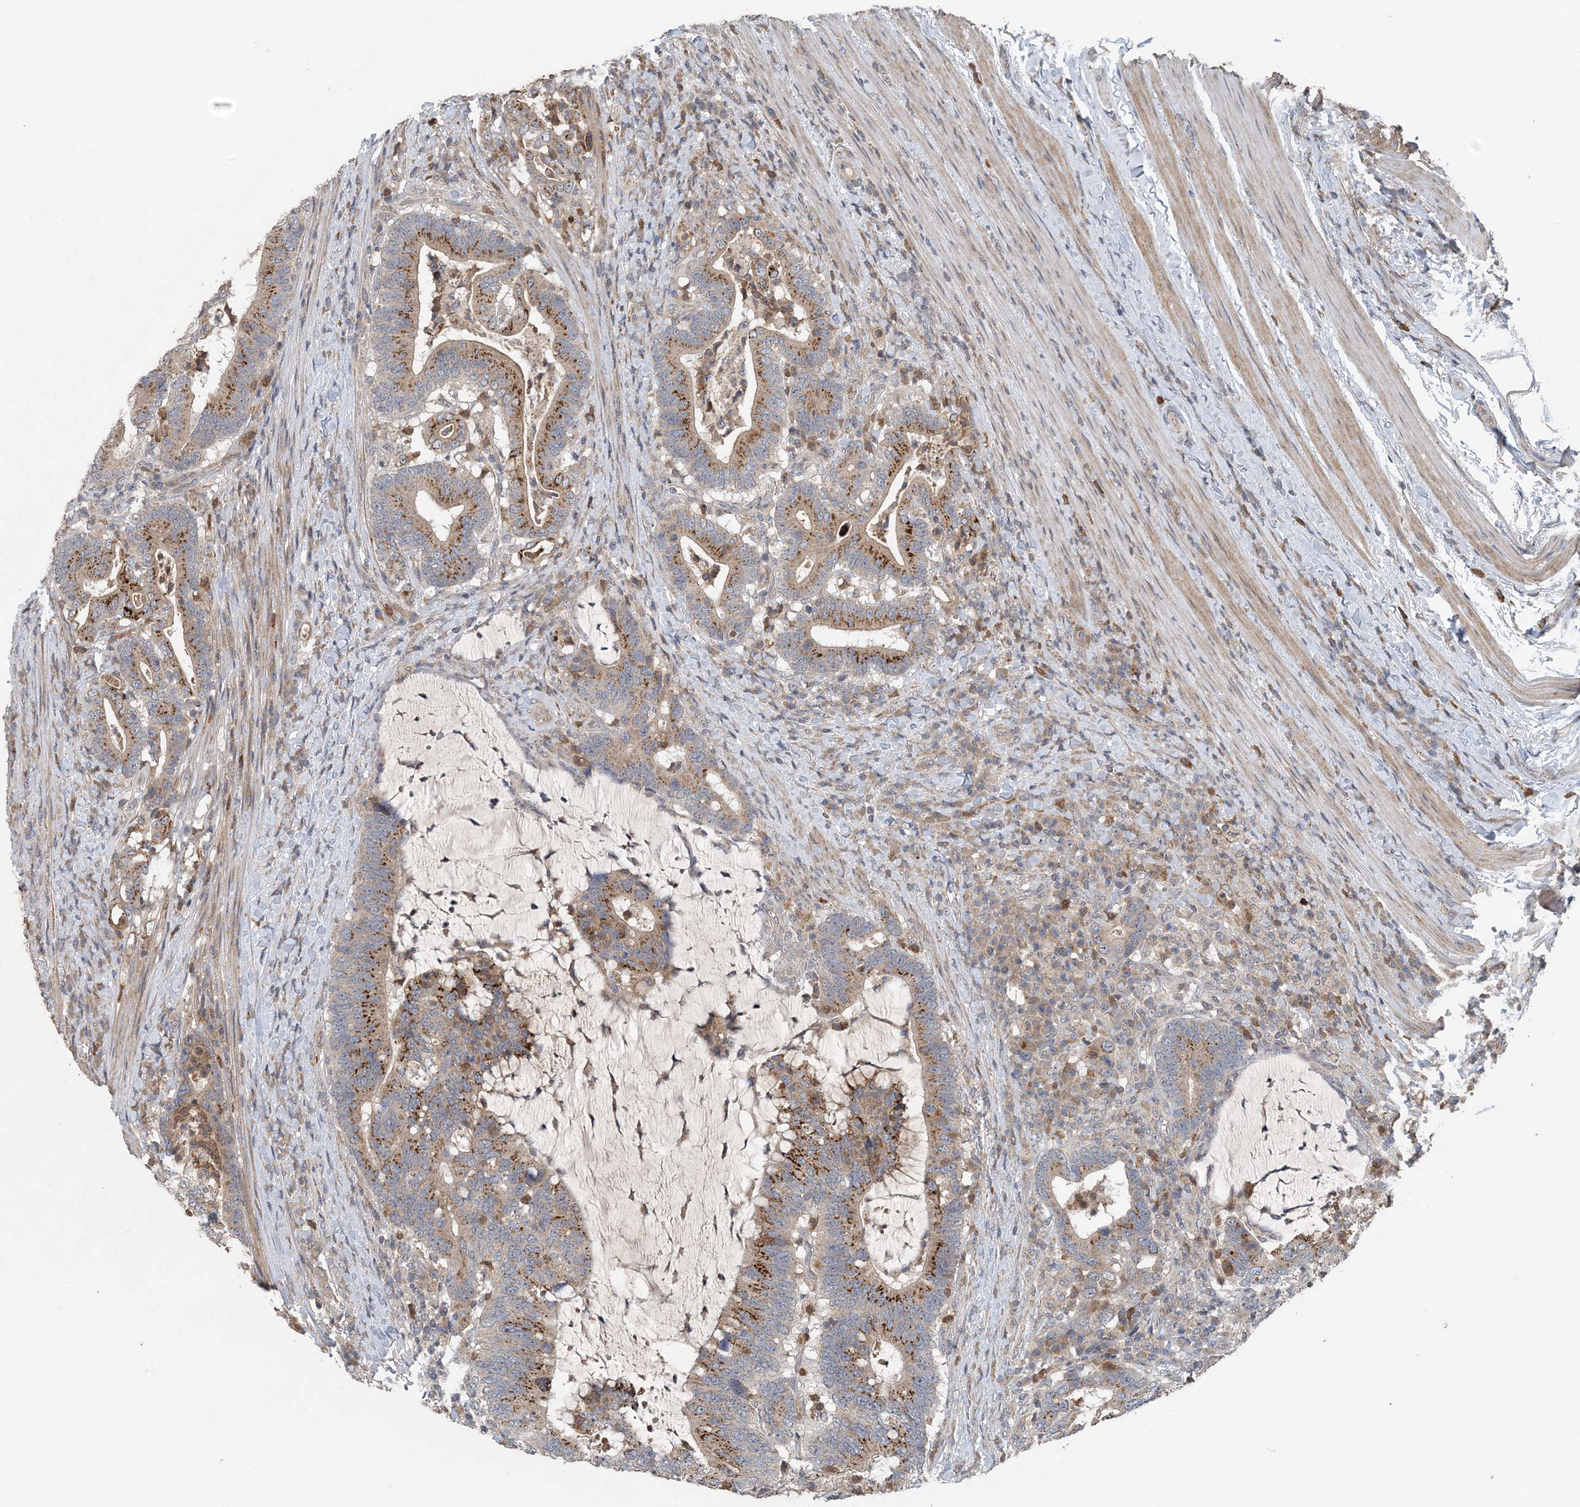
{"staining": {"intensity": "strong", "quantity": "25%-75%", "location": "cytoplasmic/membranous"}, "tissue": "colorectal cancer", "cell_type": "Tumor cells", "image_type": "cancer", "snomed": [{"axis": "morphology", "description": "Adenocarcinoma, NOS"}, {"axis": "topography", "description": "Colon"}], "caption": "Strong cytoplasmic/membranous expression for a protein is appreciated in about 25%-75% of tumor cells of colorectal cancer (adenocarcinoma) using immunohistochemistry.", "gene": "MYO9B", "patient": {"sex": "female", "age": 66}}